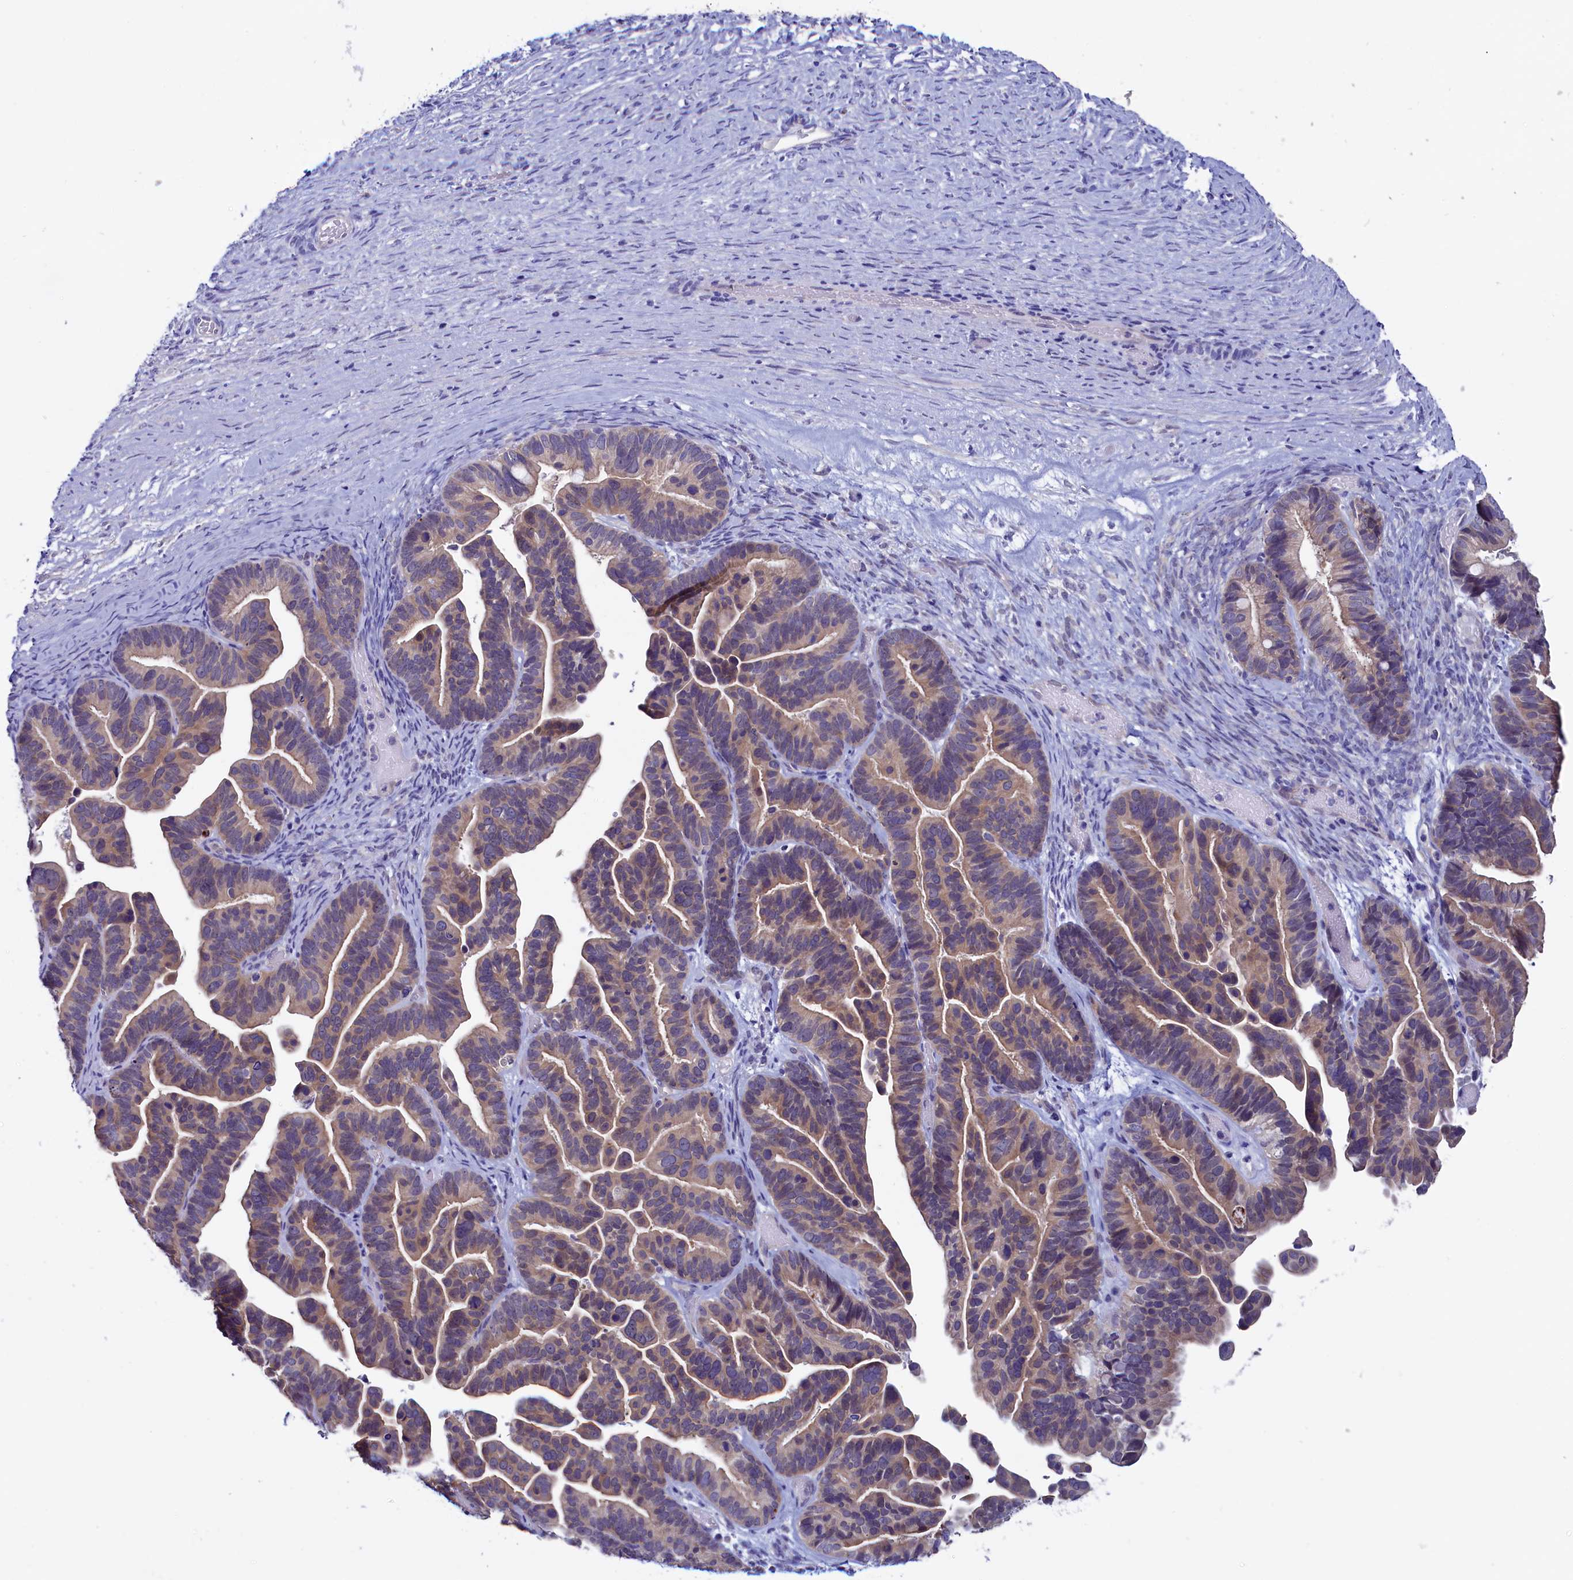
{"staining": {"intensity": "weak", "quantity": ">75%", "location": "cytoplasmic/membranous"}, "tissue": "ovarian cancer", "cell_type": "Tumor cells", "image_type": "cancer", "snomed": [{"axis": "morphology", "description": "Cystadenocarcinoma, serous, NOS"}, {"axis": "topography", "description": "Ovary"}], "caption": "Protein expression analysis of ovarian cancer (serous cystadenocarcinoma) exhibits weak cytoplasmic/membranous expression in approximately >75% of tumor cells.", "gene": "CIAPIN1", "patient": {"sex": "female", "age": 56}}